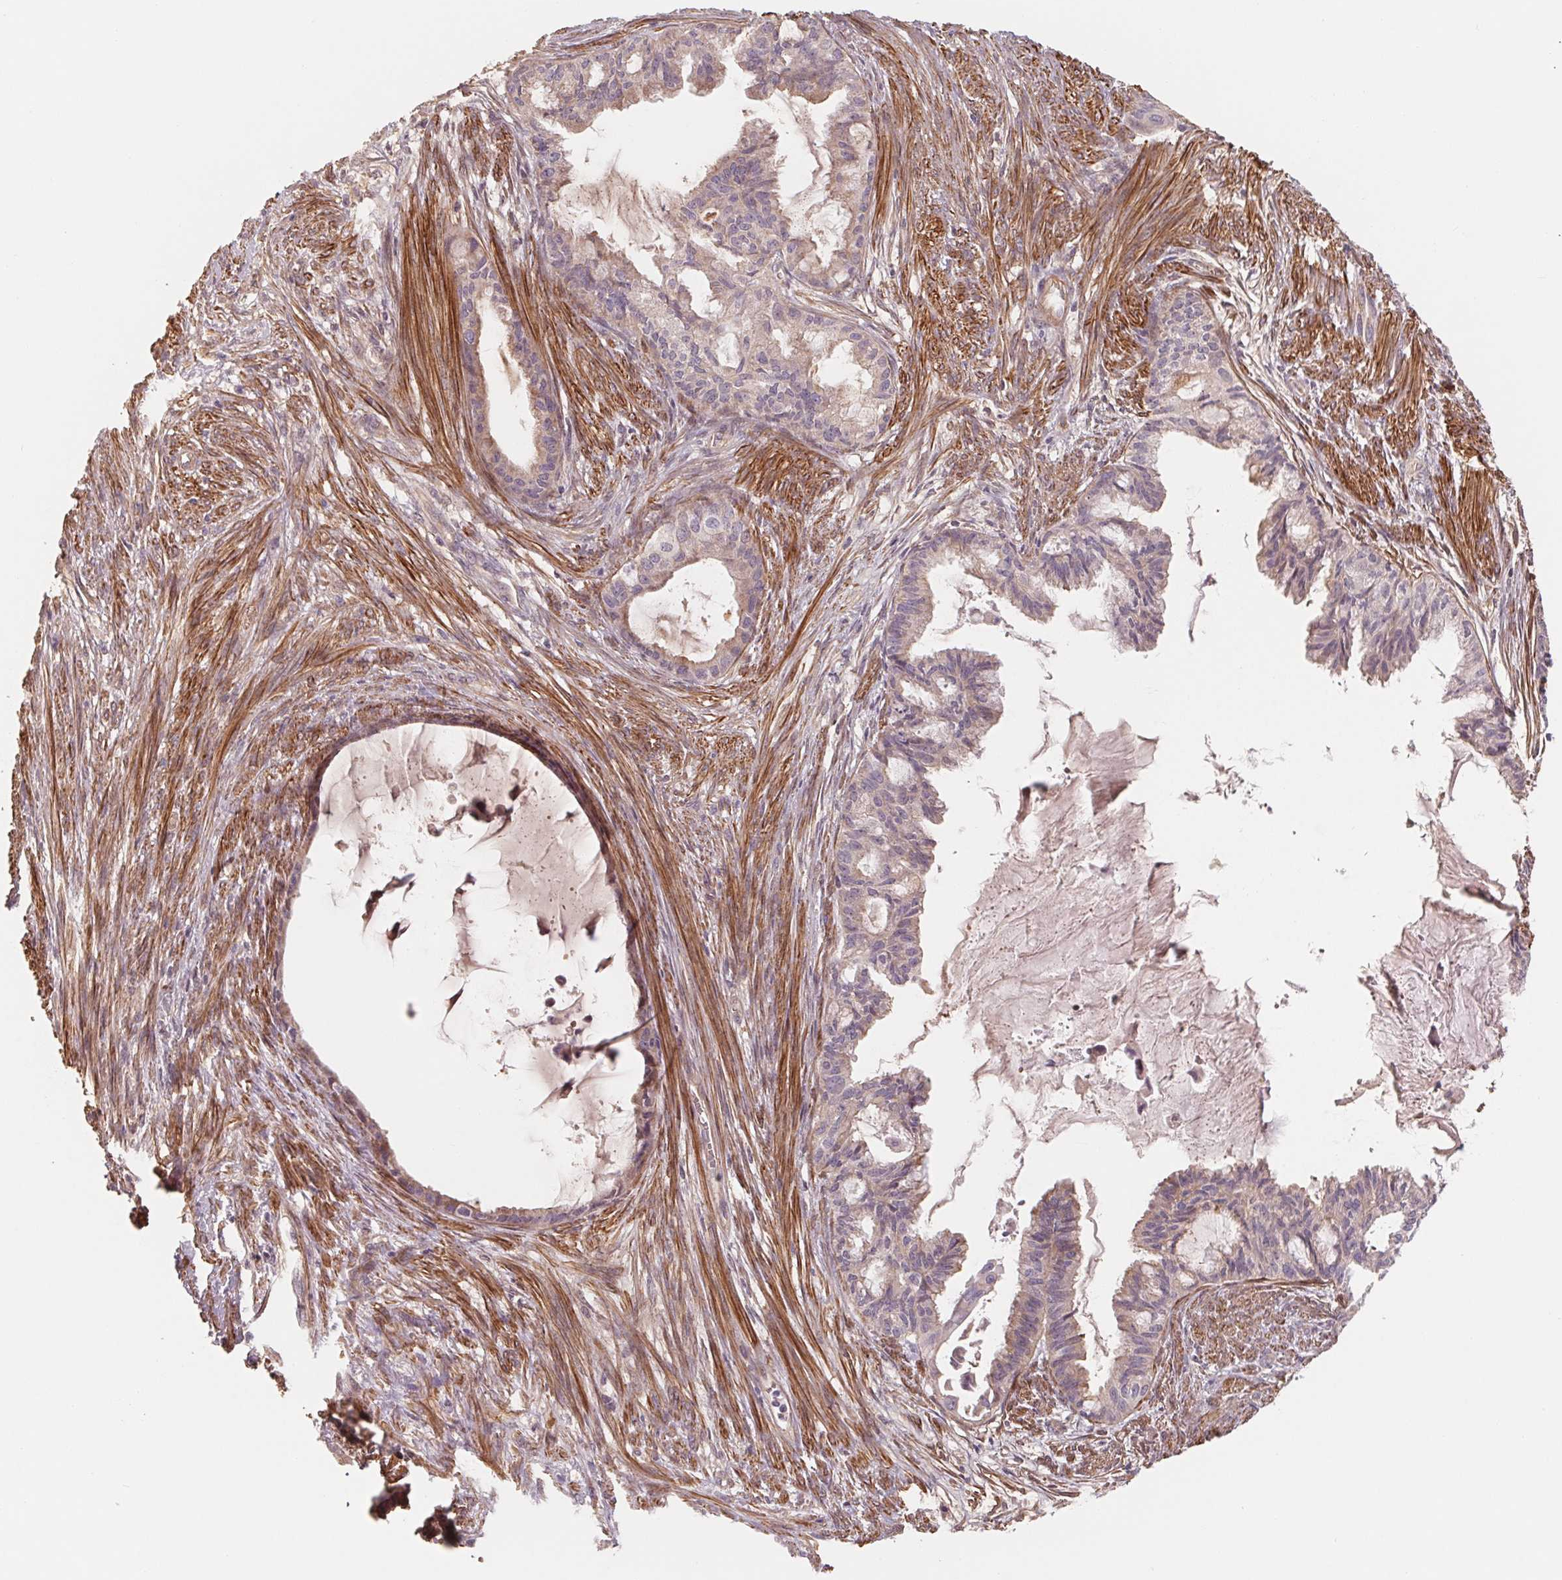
{"staining": {"intensity": "negative", "quantity": "none", "location": "none"}, "tissue": "endometrial cancer", "cell_type": "Tumor cells", "image_type": "cancer", "snomed": [{"axis": "morphology", "description": "Adenocarcinoma, NOS"}, {"axis": "topography", "description": "Endometrium"}], "caption": "Immunohistochemical staining of endometrial adenocarcinoma exhibits no significant staining in tumor cells.", "gene": "CCDC112", "patient": {"sex": "female", "age": 86}}